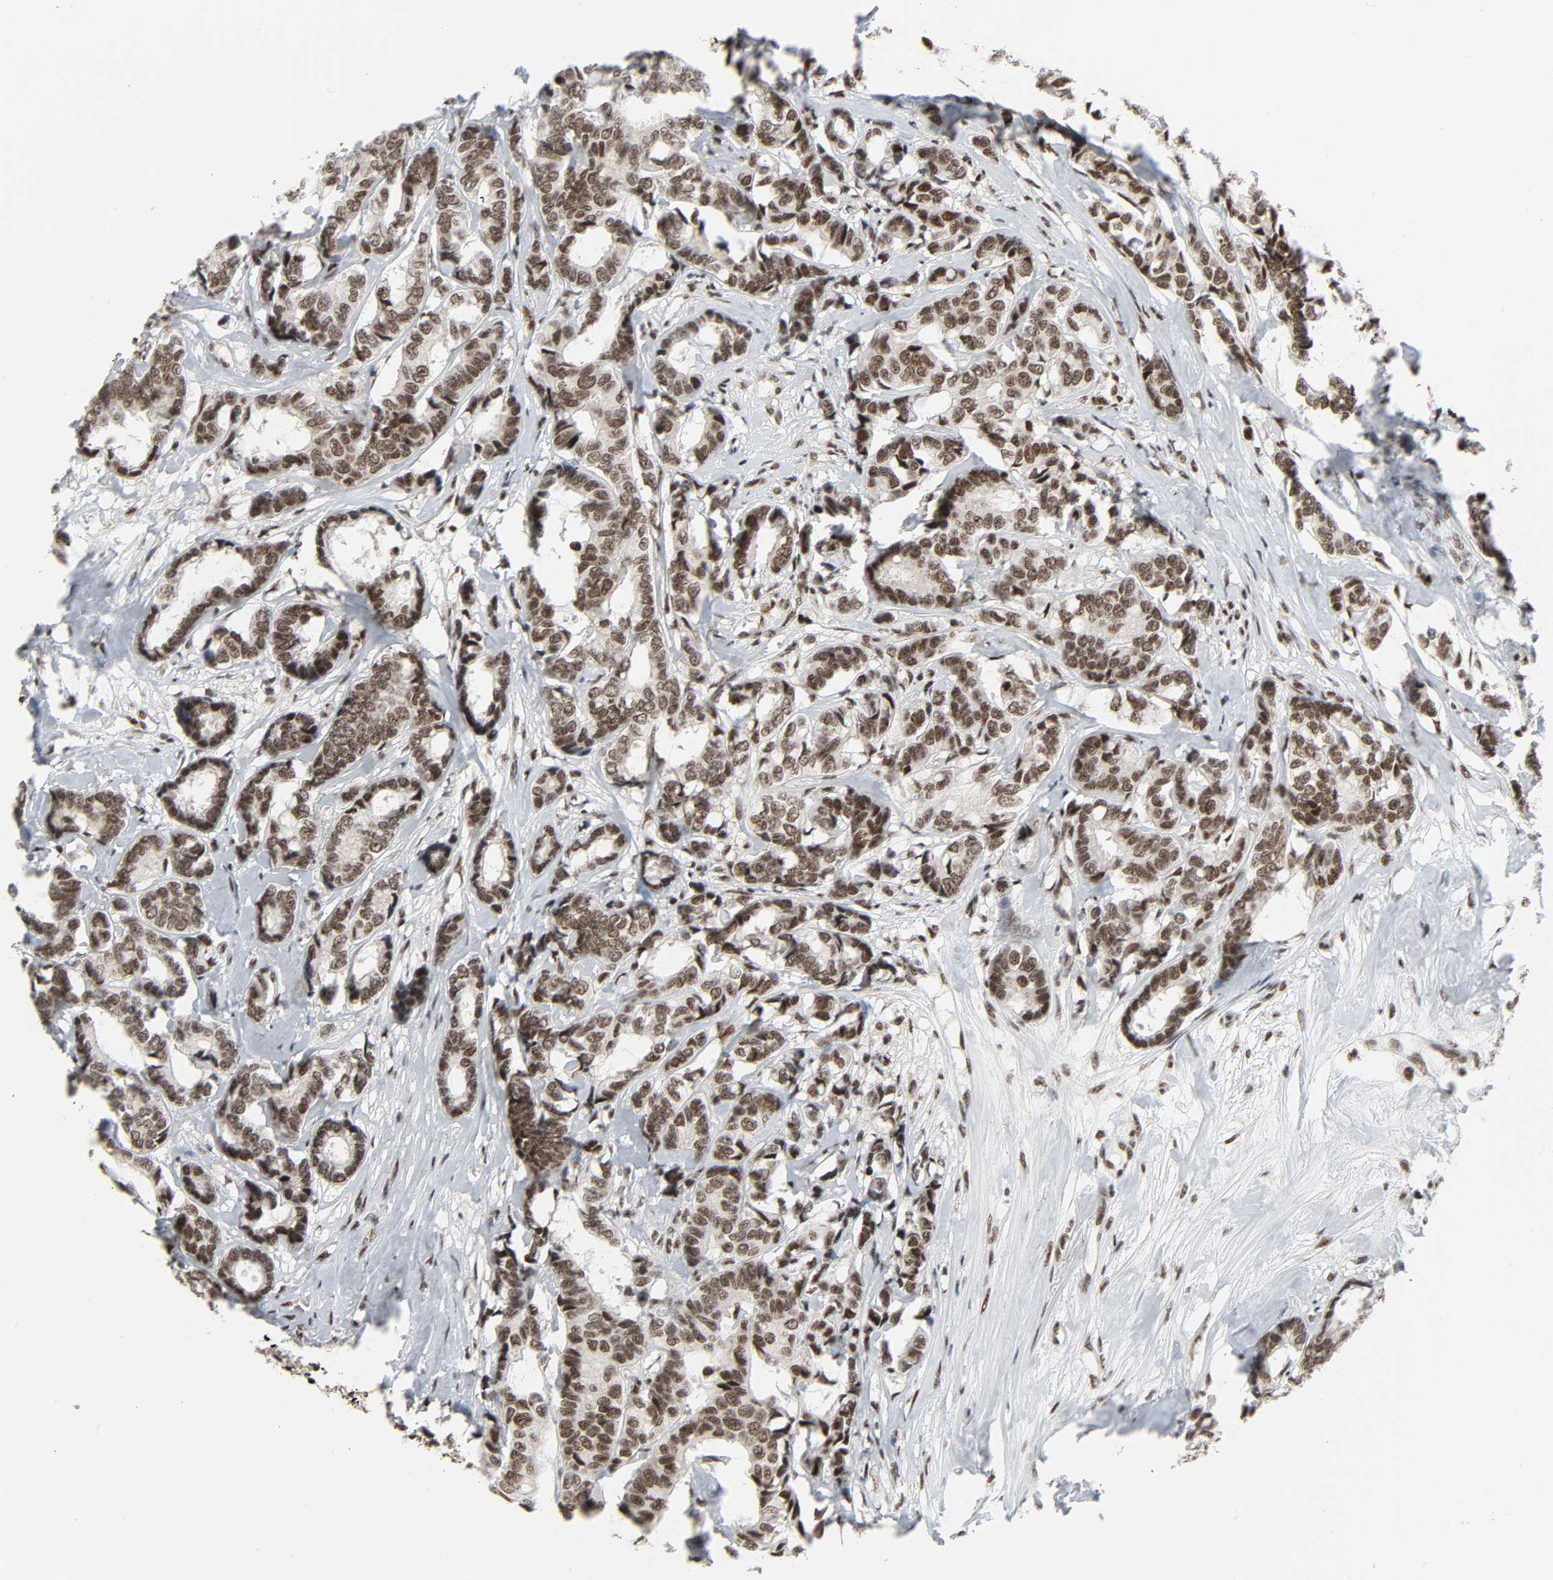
{"staining": {"intensity": "strong", "quantity": ">75%", "location": "nuclear"}, "tissue": "breast cancer", "cell_type": "Tumor cells", "image_type": "cancer", "snomed": [{"axis": "morphology", "description": "Duct carcinoma"}, {"axis": "topography", "description": "Breast"}], "caption": "Immunohistochemical staining of breast infiltrating ductal carcinoma displays strong nuclear protein expression in about >75% of tumor cells.", "gene": "CDK7", "patient": {"sex": "female", "age": 87}}